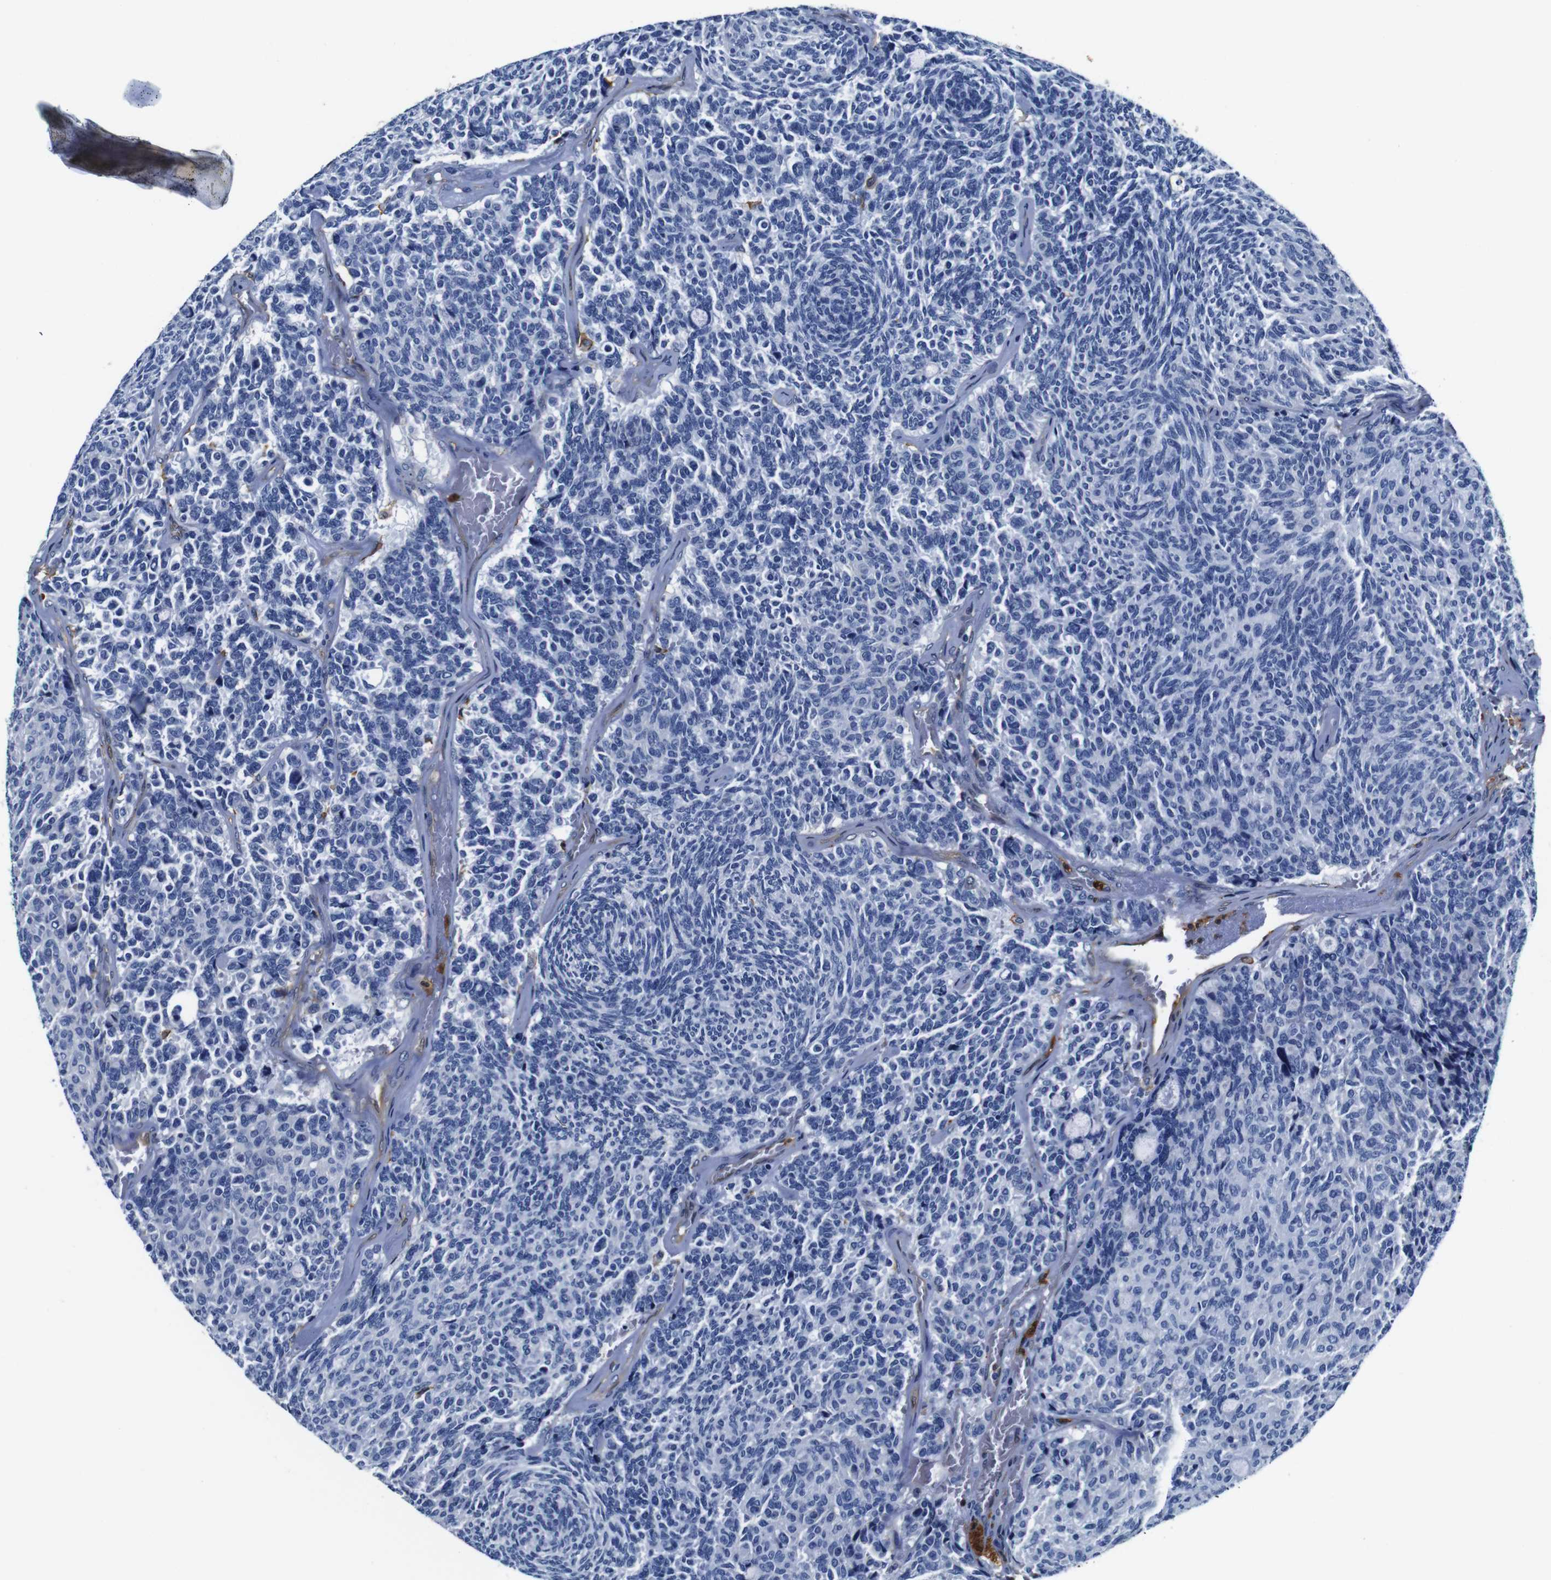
{"staining": {"intensity": "negative", "quantity": "none", "location": "none"}, "tissue": "carcinoid", "cell_type": "Tumor cells", "image_type": "cancer", "snomed": [{"axis": "morphology", "description": "Carcinoid, malignant, NOS"}, {"axis": "topography", "description": "Pancreas"}], "caption": "An image of malignant carcinoid stained for a protein displays no brown staining in tumor cells.", "gene": "ANXA1", "patient": {"sex": "female", "age": 54}}